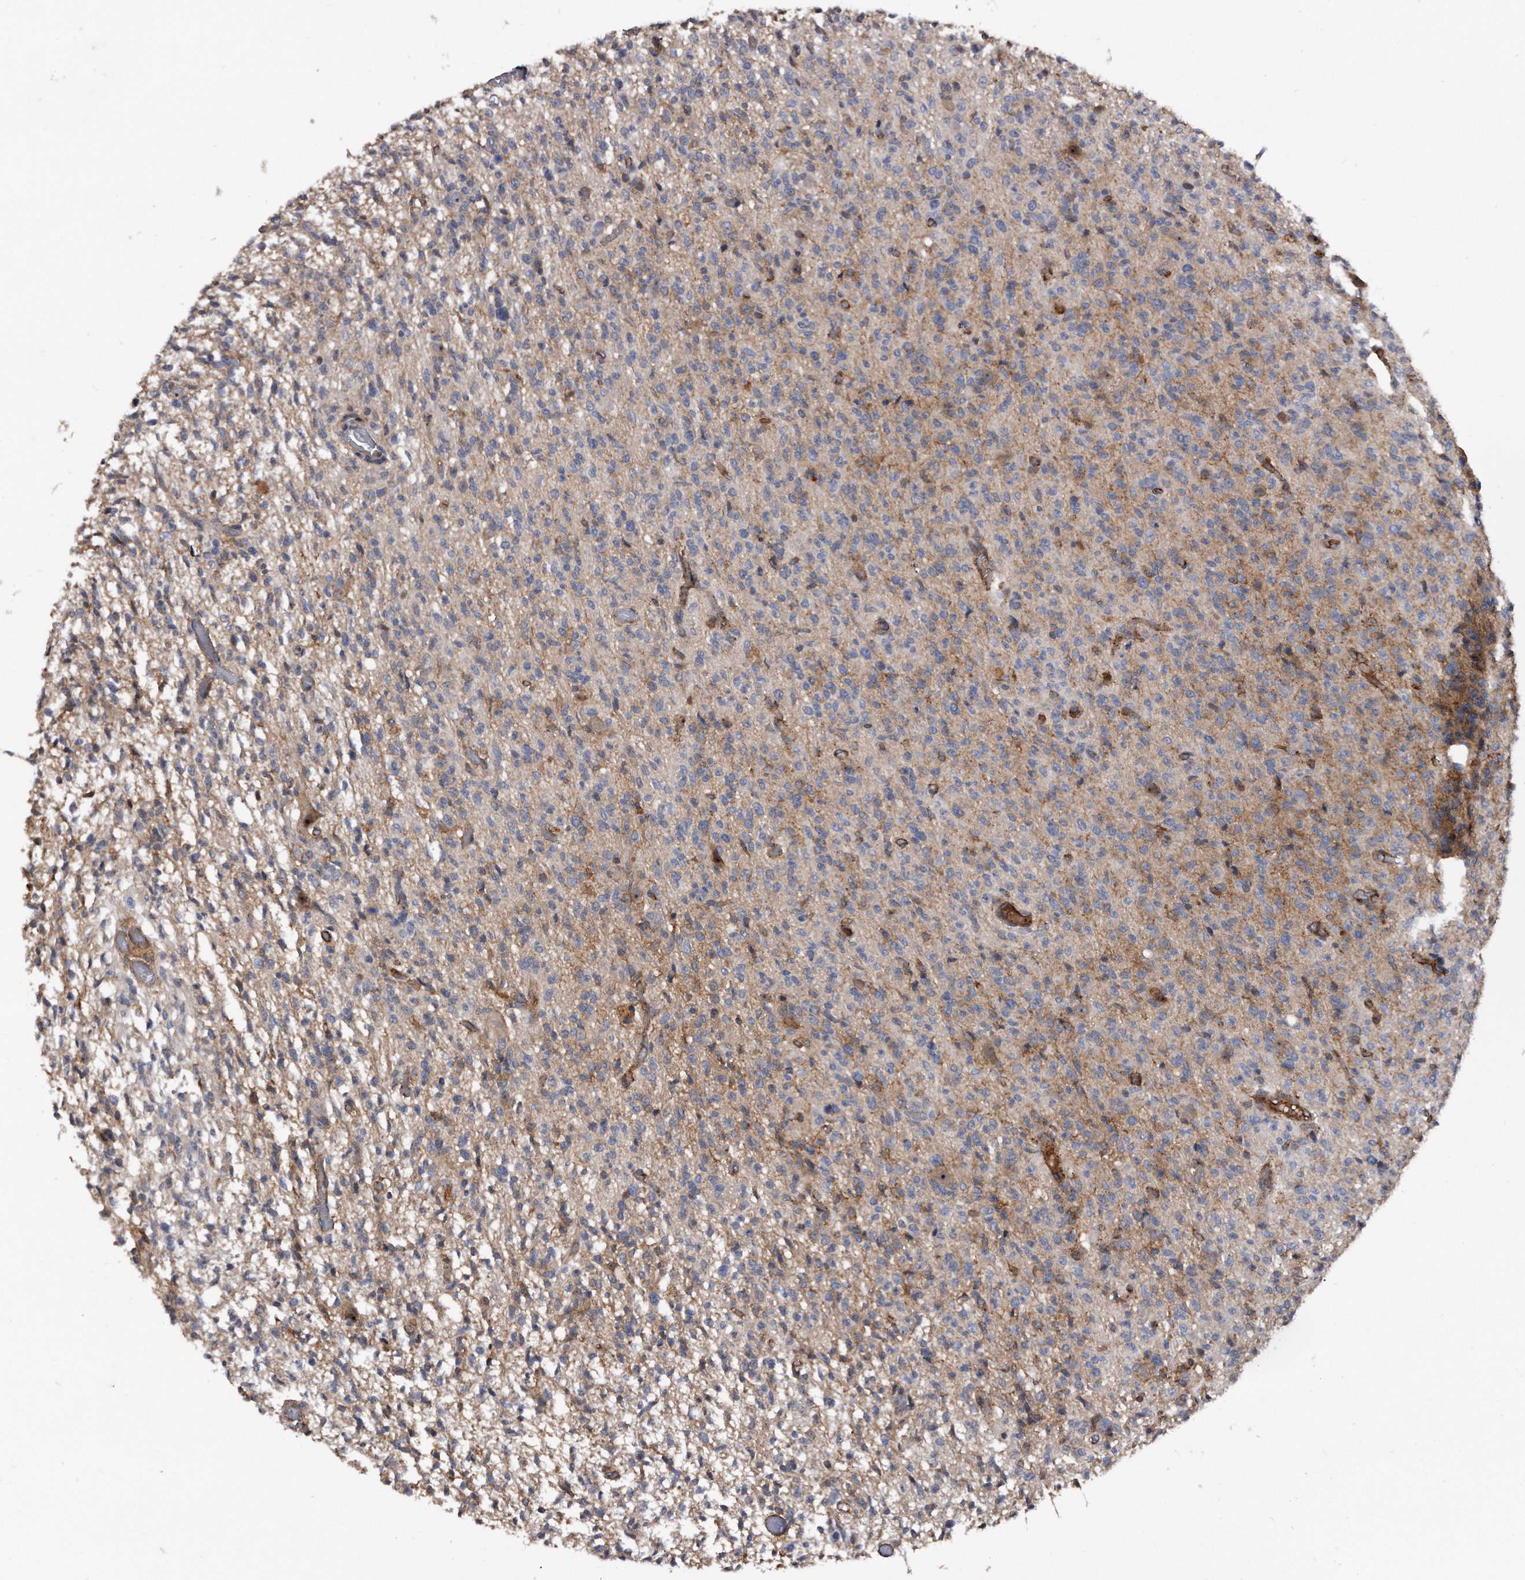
{"staining": {"intensity": "weak", "quantity": "25%-75%", "location": "cytoplasmic/membranous"}, "tissue": "glioma", "cell_type": "Tumor cells", "image_type": "cancer", "snomed": [{"axis": "morphology", "description": "Glioma, malignant, High grade"}, {"axis": "topography", "description": "Brain"}], "caption": "Immunohistochemistry histopathology image of neoplastic tissue: high-grade glioma (malignant) stained using immunohistochemistry (IHC) displays low levels of weak protein expression localized specifically in the cytoplasmic/membranous of tumor cells, appearing as a cytoplasmic/membranous brown color.", "gene": "KCND3", "patient": {"sex": "female", "age": 57}}